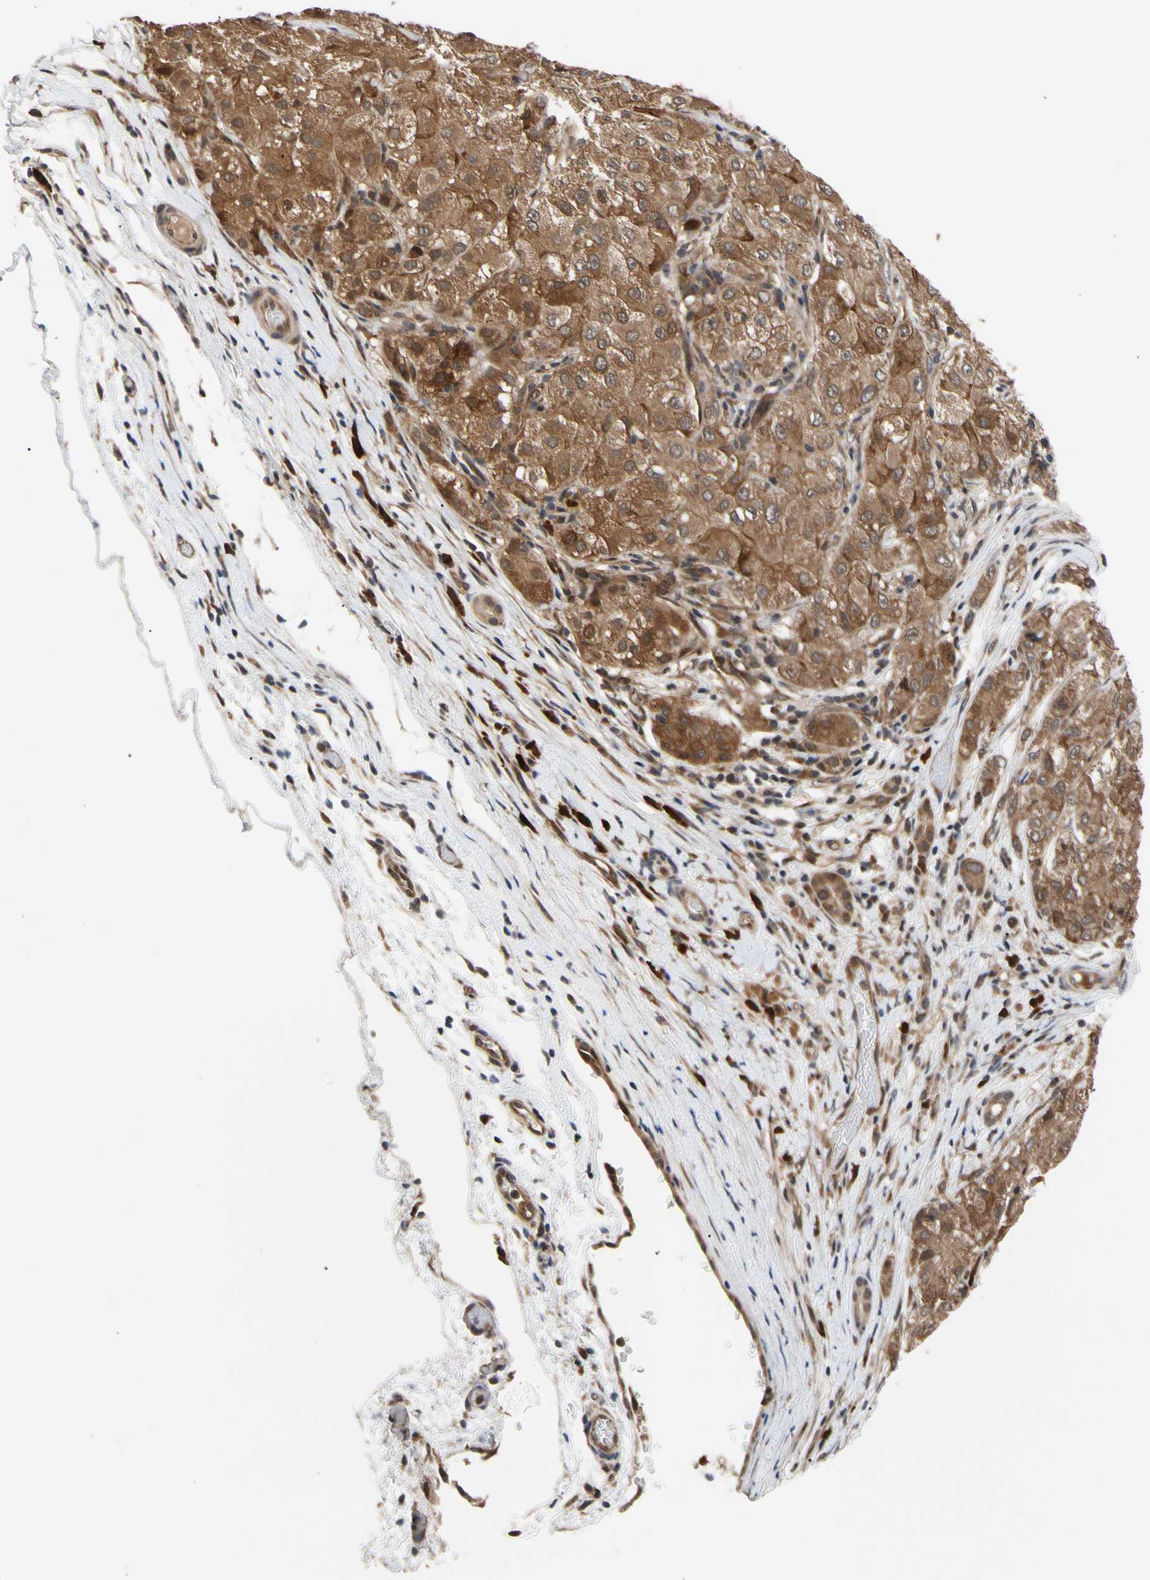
{"staining": {"intensity": "moderate", "quantity": ">75%", "location": "cytoplasmic/membranous"}, "tissue": "liver cancer", "cell_type": "Tumor cells", "image_type": "cancer", "snomed": [{"axis": "morphology", "description": "Carcinoma, Hepatocellular, NOS"}, {"axis": "topography", "description": "Liver"}], "caption": "IHC (DAB) staining of hepatocellular carcinoma (liver) reveals moderate cytoplasmic/membranous protein positivity in approximately >75% of tumor cells.", "gene": "CYTIP", "patient": {"sex": "male", "age": 80}}